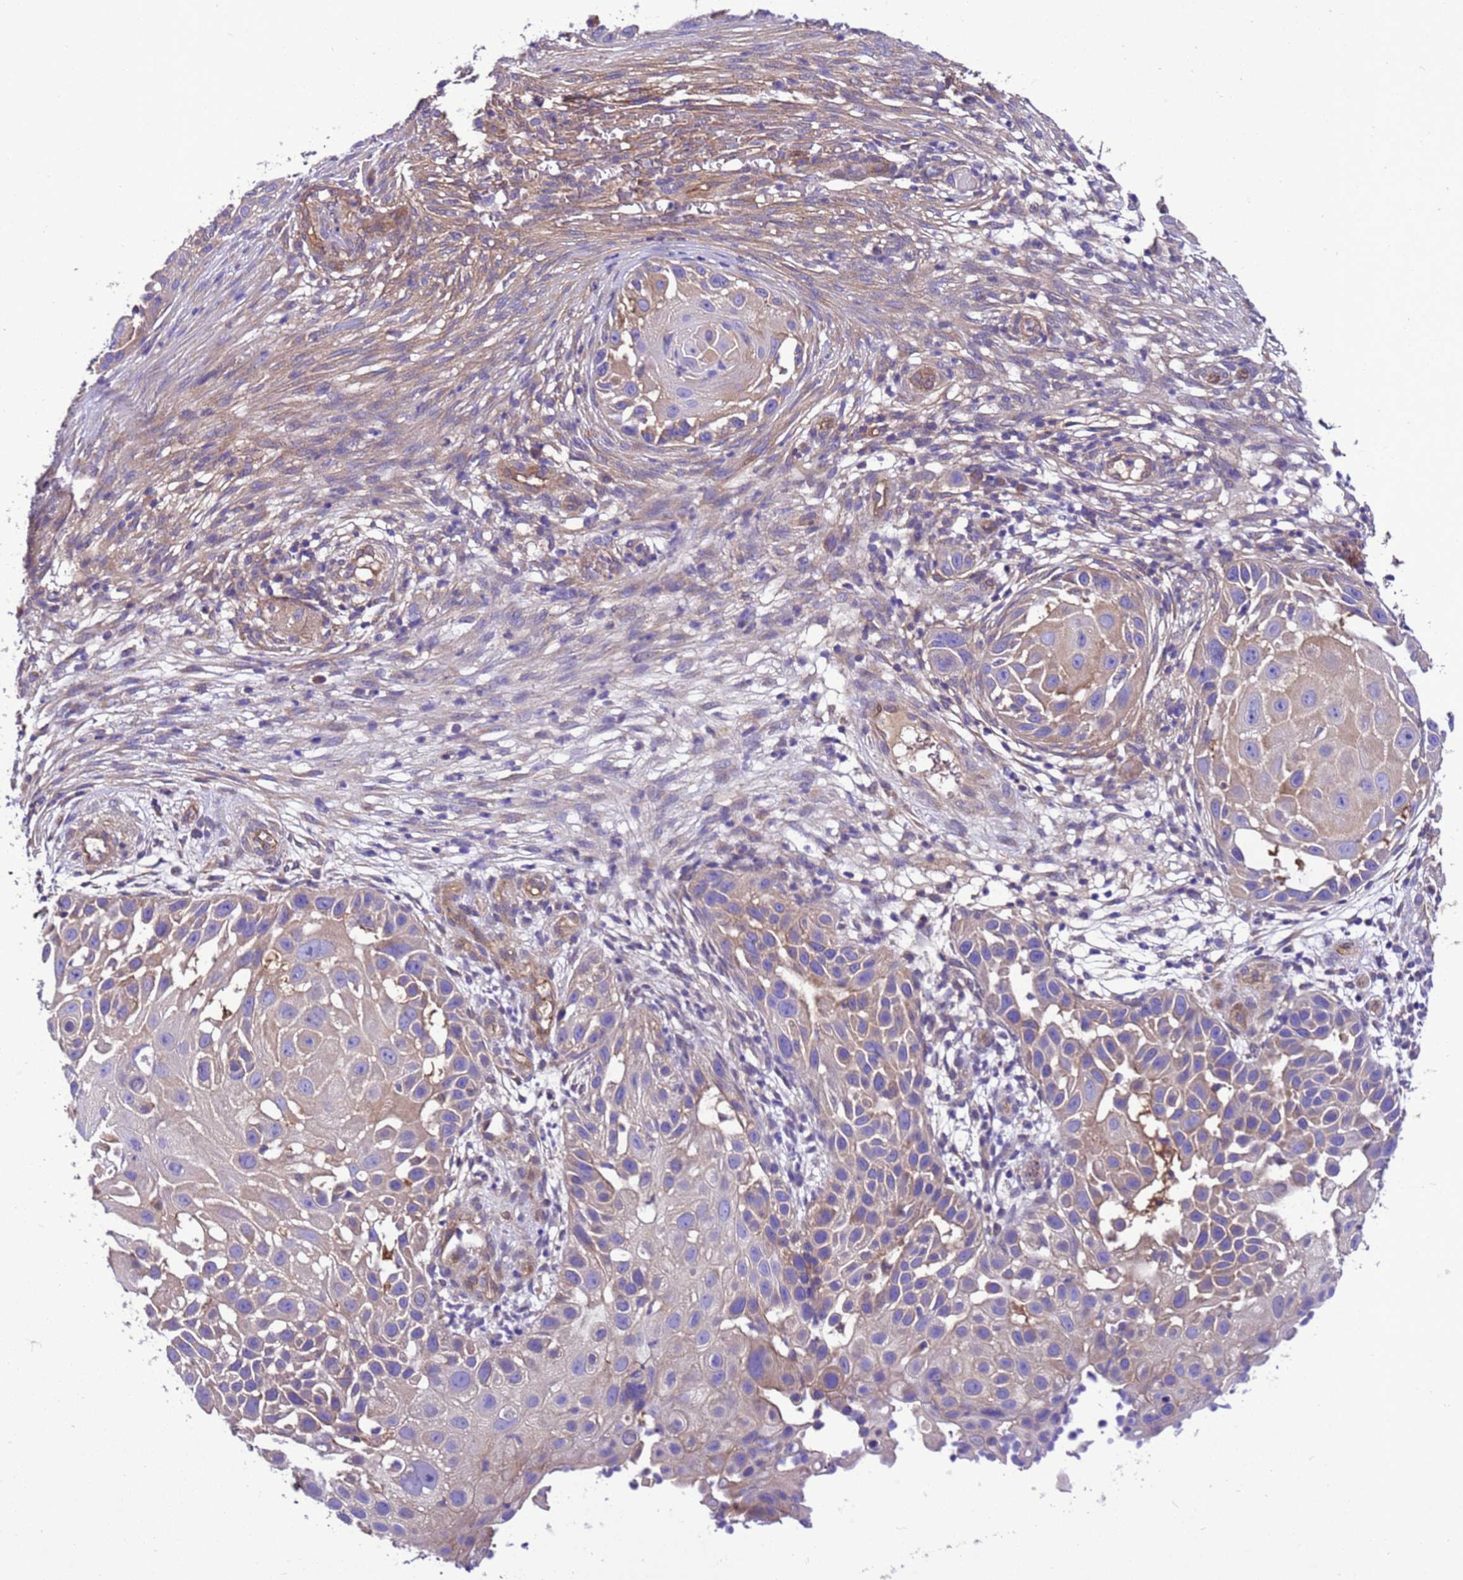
{"staining": {"intensity": "weak", "quantity": "25%-75%", "location": "cytoplasmic/membranous"}, "tissue": "skin cancer", "cell_type": "Tumor cells", "image_type": "cancer", "snomed": [{"axis": "morphology", "description": "Squamous cell carcinoma, NOS"}, {"axis": "topography", "description": "Skin"}], "caption": "Immunohistochemistry (DAB (3,3'-diaminobenzidine)) staining of skin cancer (squamous cell carcinoma) shows weak cytoplasmic/membranous protein expression in approximately 25%-75% of tumor cells. The staining was performed using DAB, with brown indicating positive protein expression. Nuclei are stained blue with hematoxylin.", "gene": "RABEP2", "patient": {"sex": "female", "age": 44}}